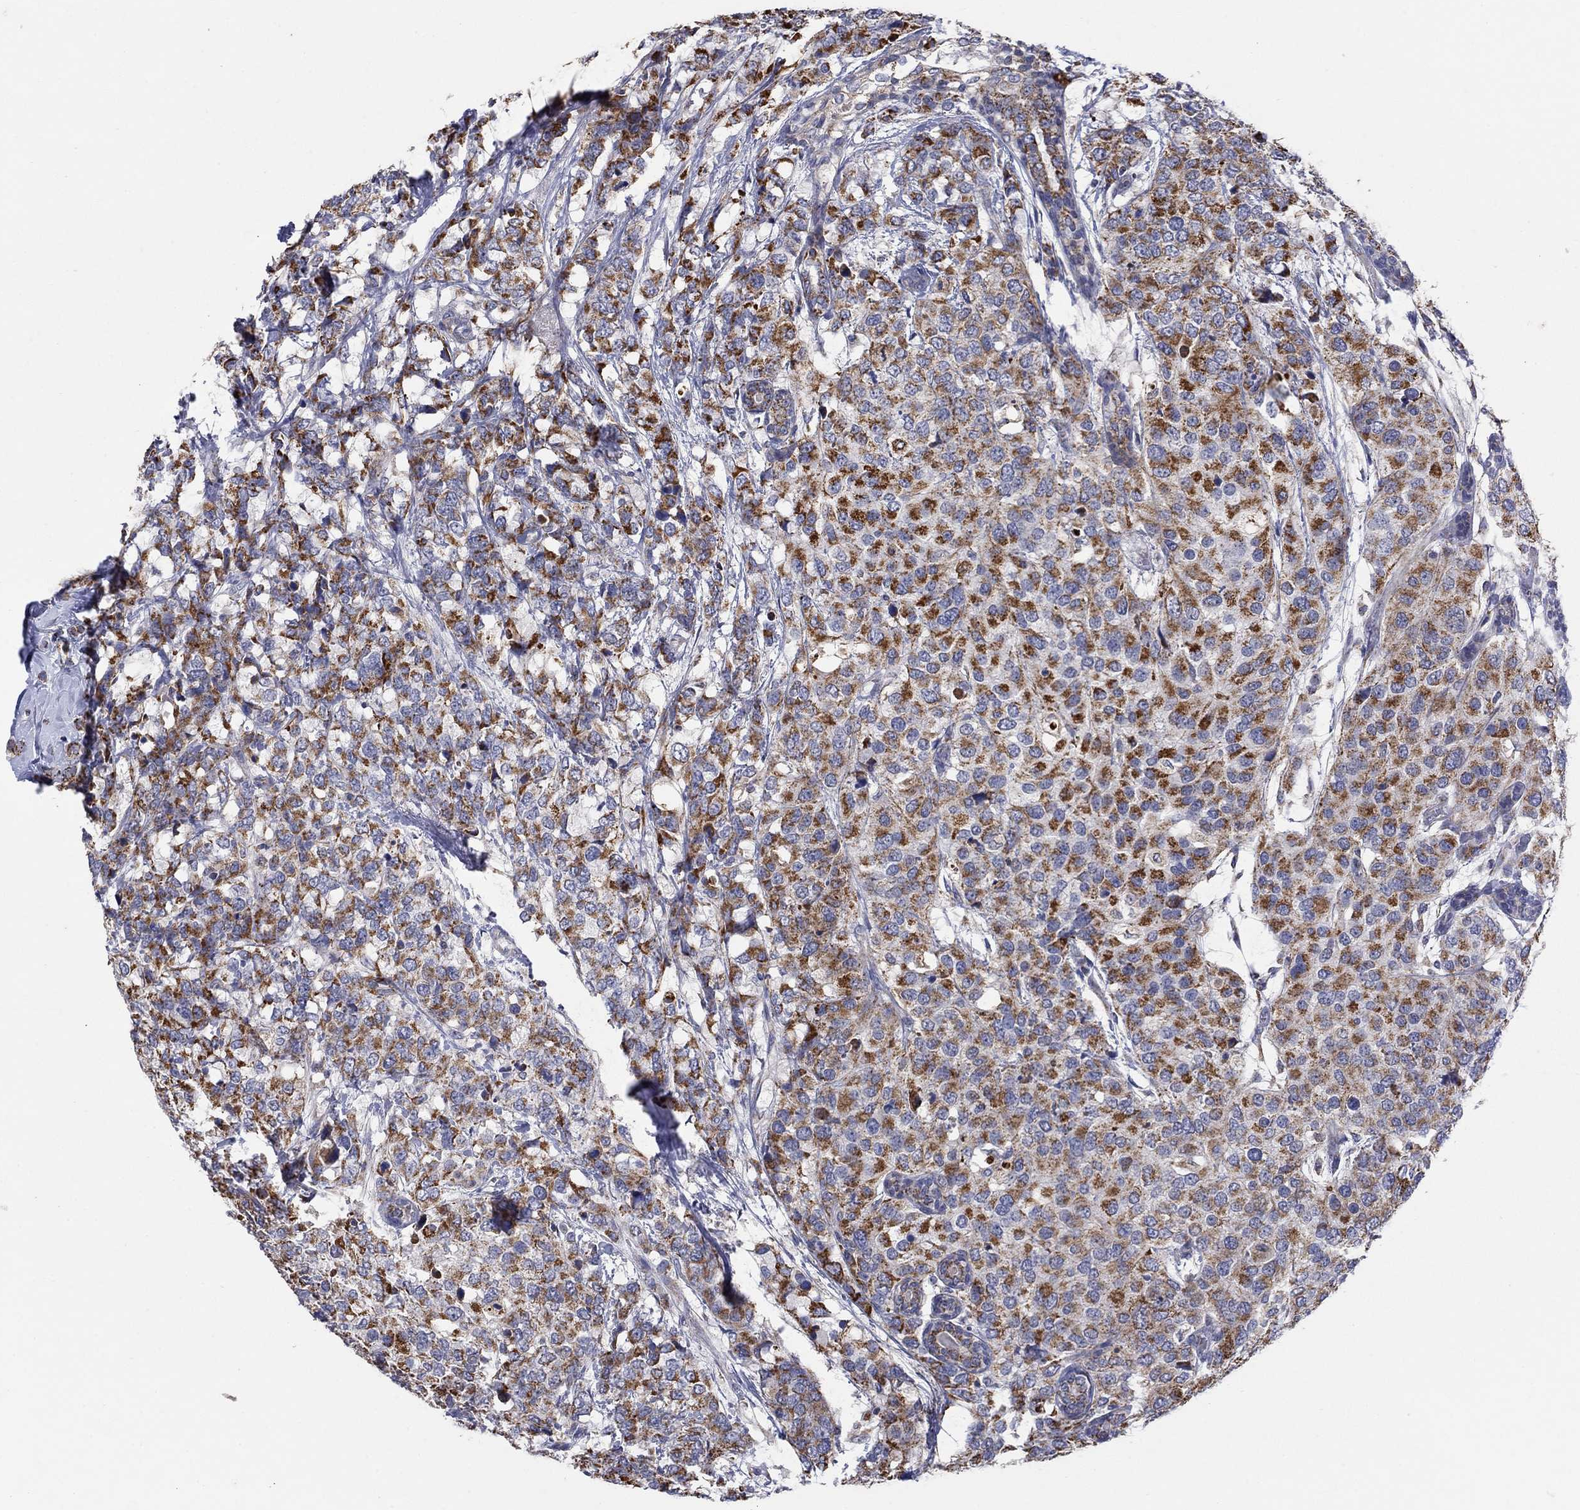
{"staining": {"intensity": "strong", "quantity": "25%-75%", "location": "cytoplasmic/membranous"}, "tissue": "breast cancer", "cell_type": "Tumor cells", "image_type": "cancer", "snomed": [{"axis": "morphology", "description": "Lobular carcinoma"}, {"axis": "topography", "description": "Breast"}], "caption": "Immunohistochemistry (IHC) of human lobular carcinoma (breast) demonstrates high levels of strong cytoplasmic/membranous staining in approximately 25%-75% of tumor cells.", "gene": "HPS5", "patient": {"sex": "female", "age": 59}}